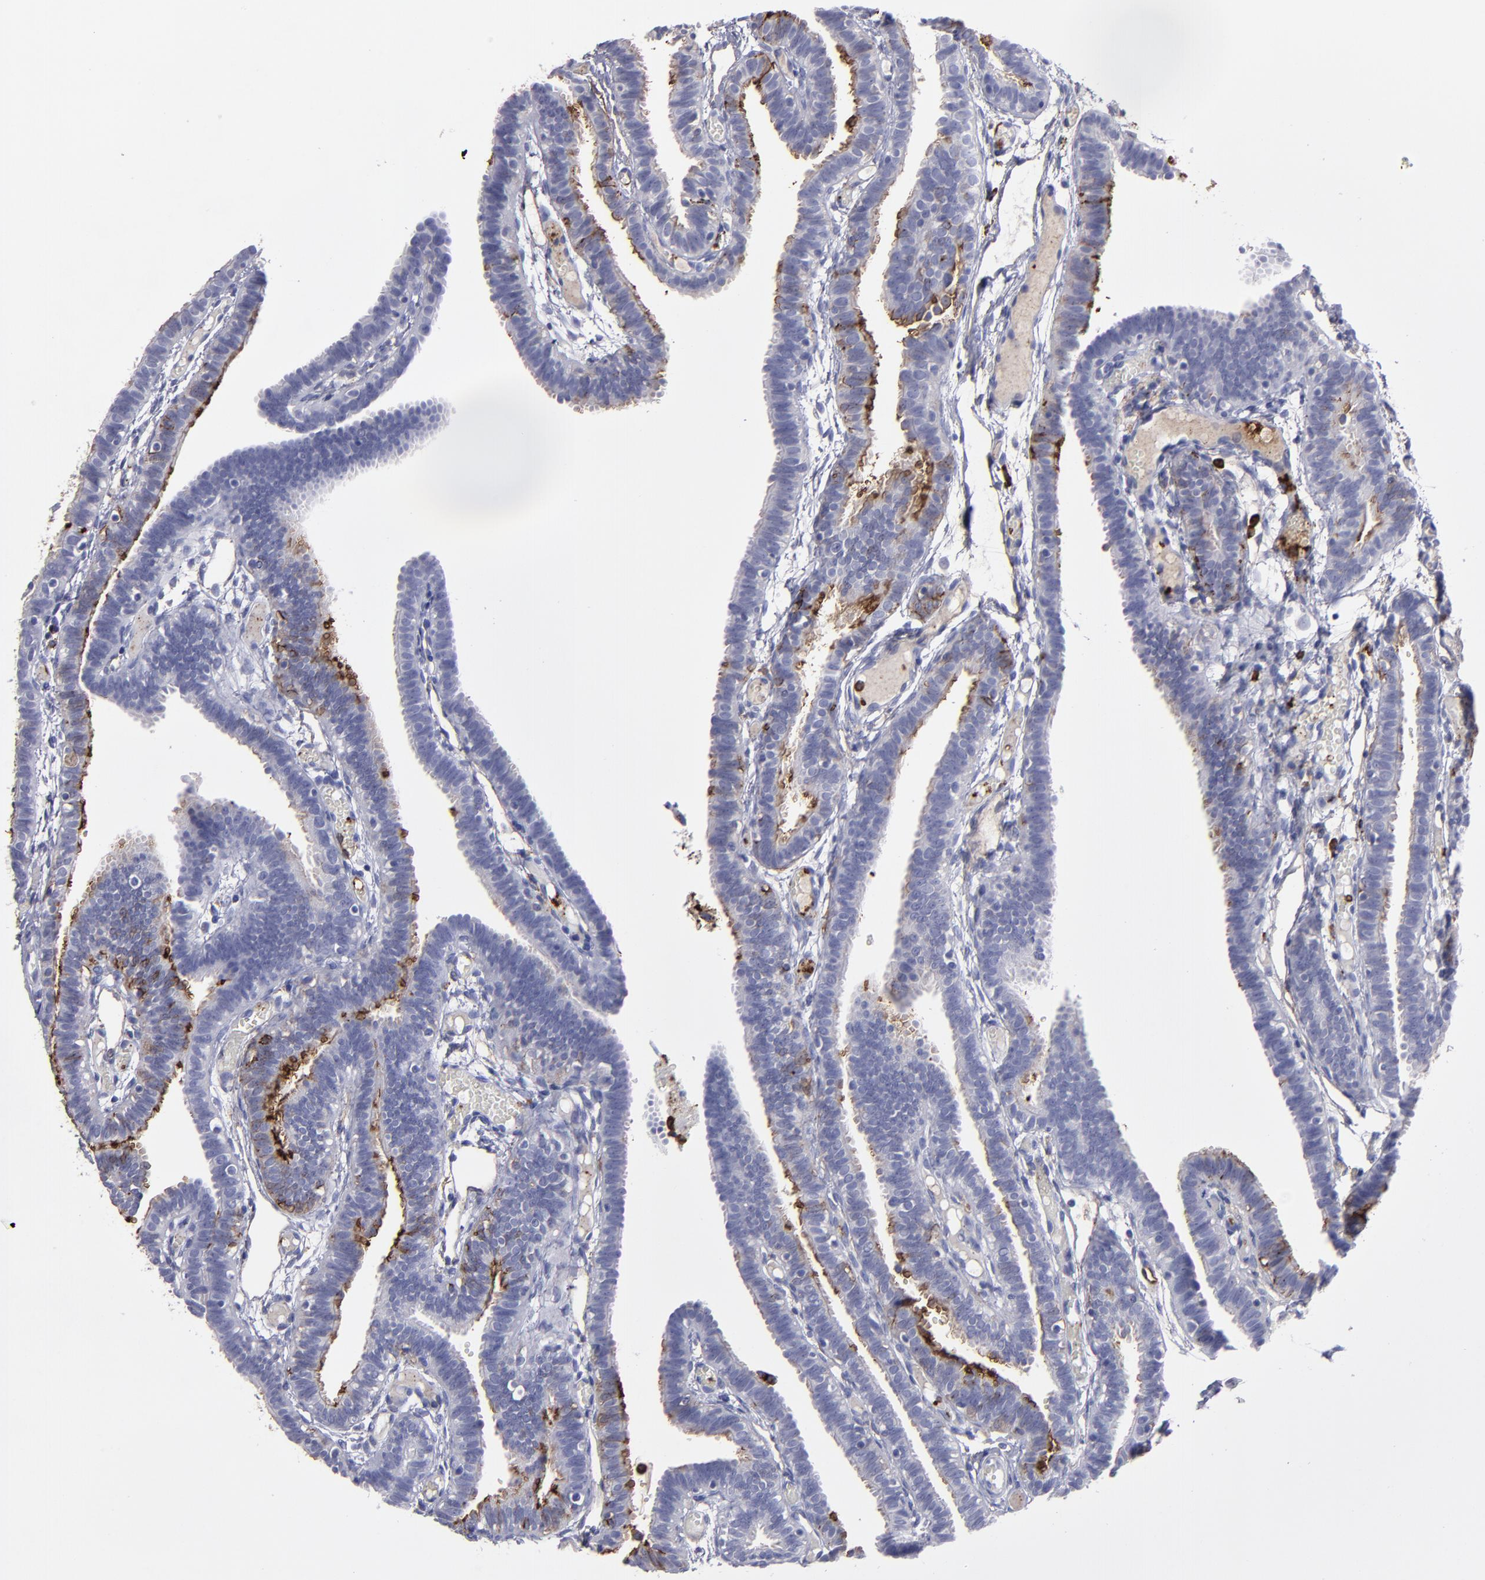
{"staining": {"intensity": "negative", "quantity": "none", "location": "none"}, "tissue": "fallopian tube", "cell_type": "Glandular cells", "image_type": "normal", "snomed": [{"axis": "morphology", "description": "Normal tissue, NOS"}, {"axis": "topography", "description": "Fallopian tube"}], "caption": "This is a micrograph of immunohistochemistry staining of normal fallopian tube, which shows no positivity in glandular cells. Brightfield microscopy of IHC stained with DAB (brown) and hematoxylin (blue), captured at high magnification.", "gene": "CD36", "patient": {"sex": "female", "age": 29}}